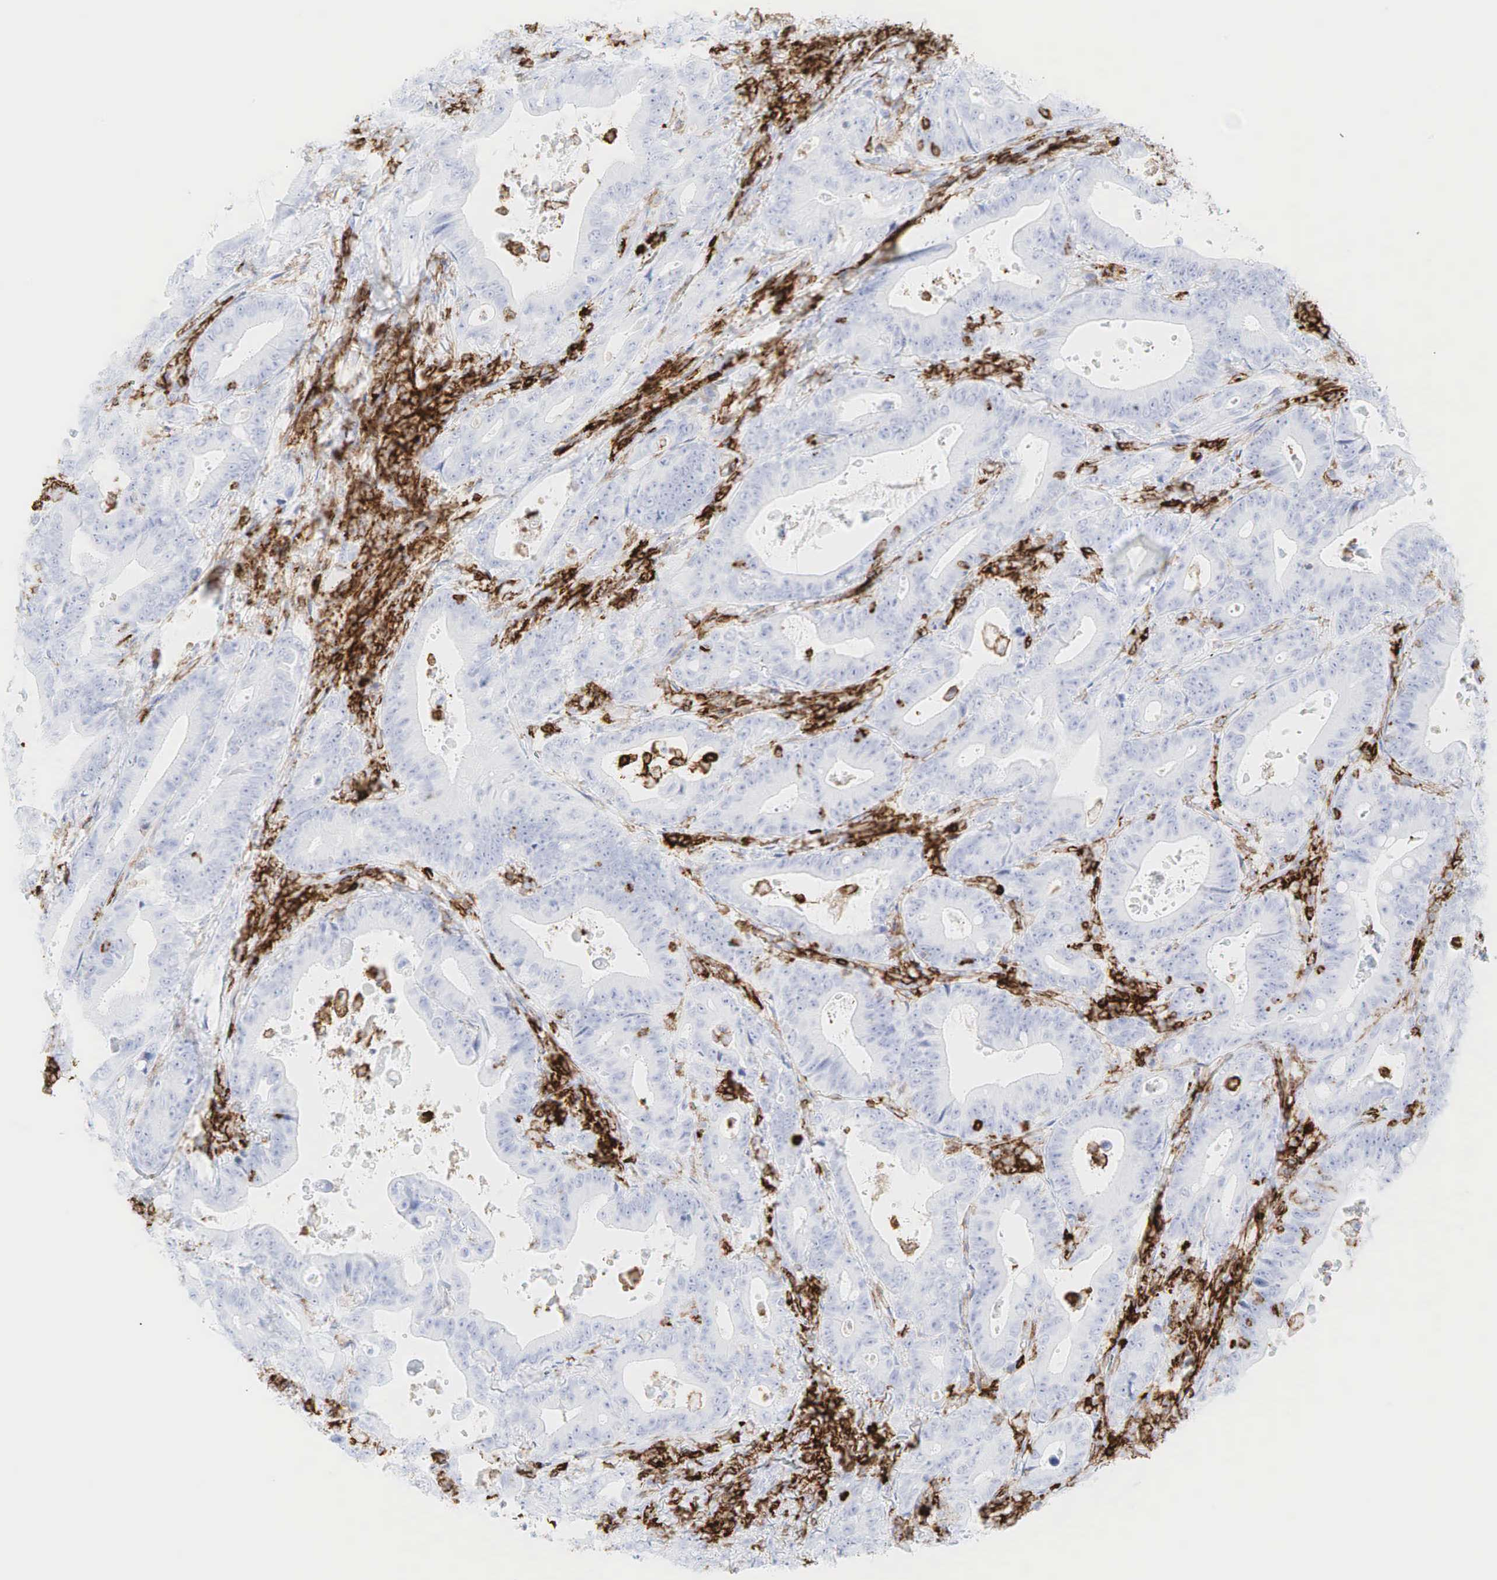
{"staining": {"intensity": "negative", "quantity": "none", "location": "none"}, "tissue": "stomach cancer", "cell_type": "Tumor cells", "image_type": "cancer", "snomed": [{"axis": "morphology", "description": "Adenocarcinoma, NOS"}, {"axis": "topography", "description": "Stomach, upper"}], "caption": "This is an immunohistochemistry (IHC) image of stomach cancer. There is no expression in tumor cells.", "gene": "PTPRC", "patient": {"sex": "male", "age": 63}}